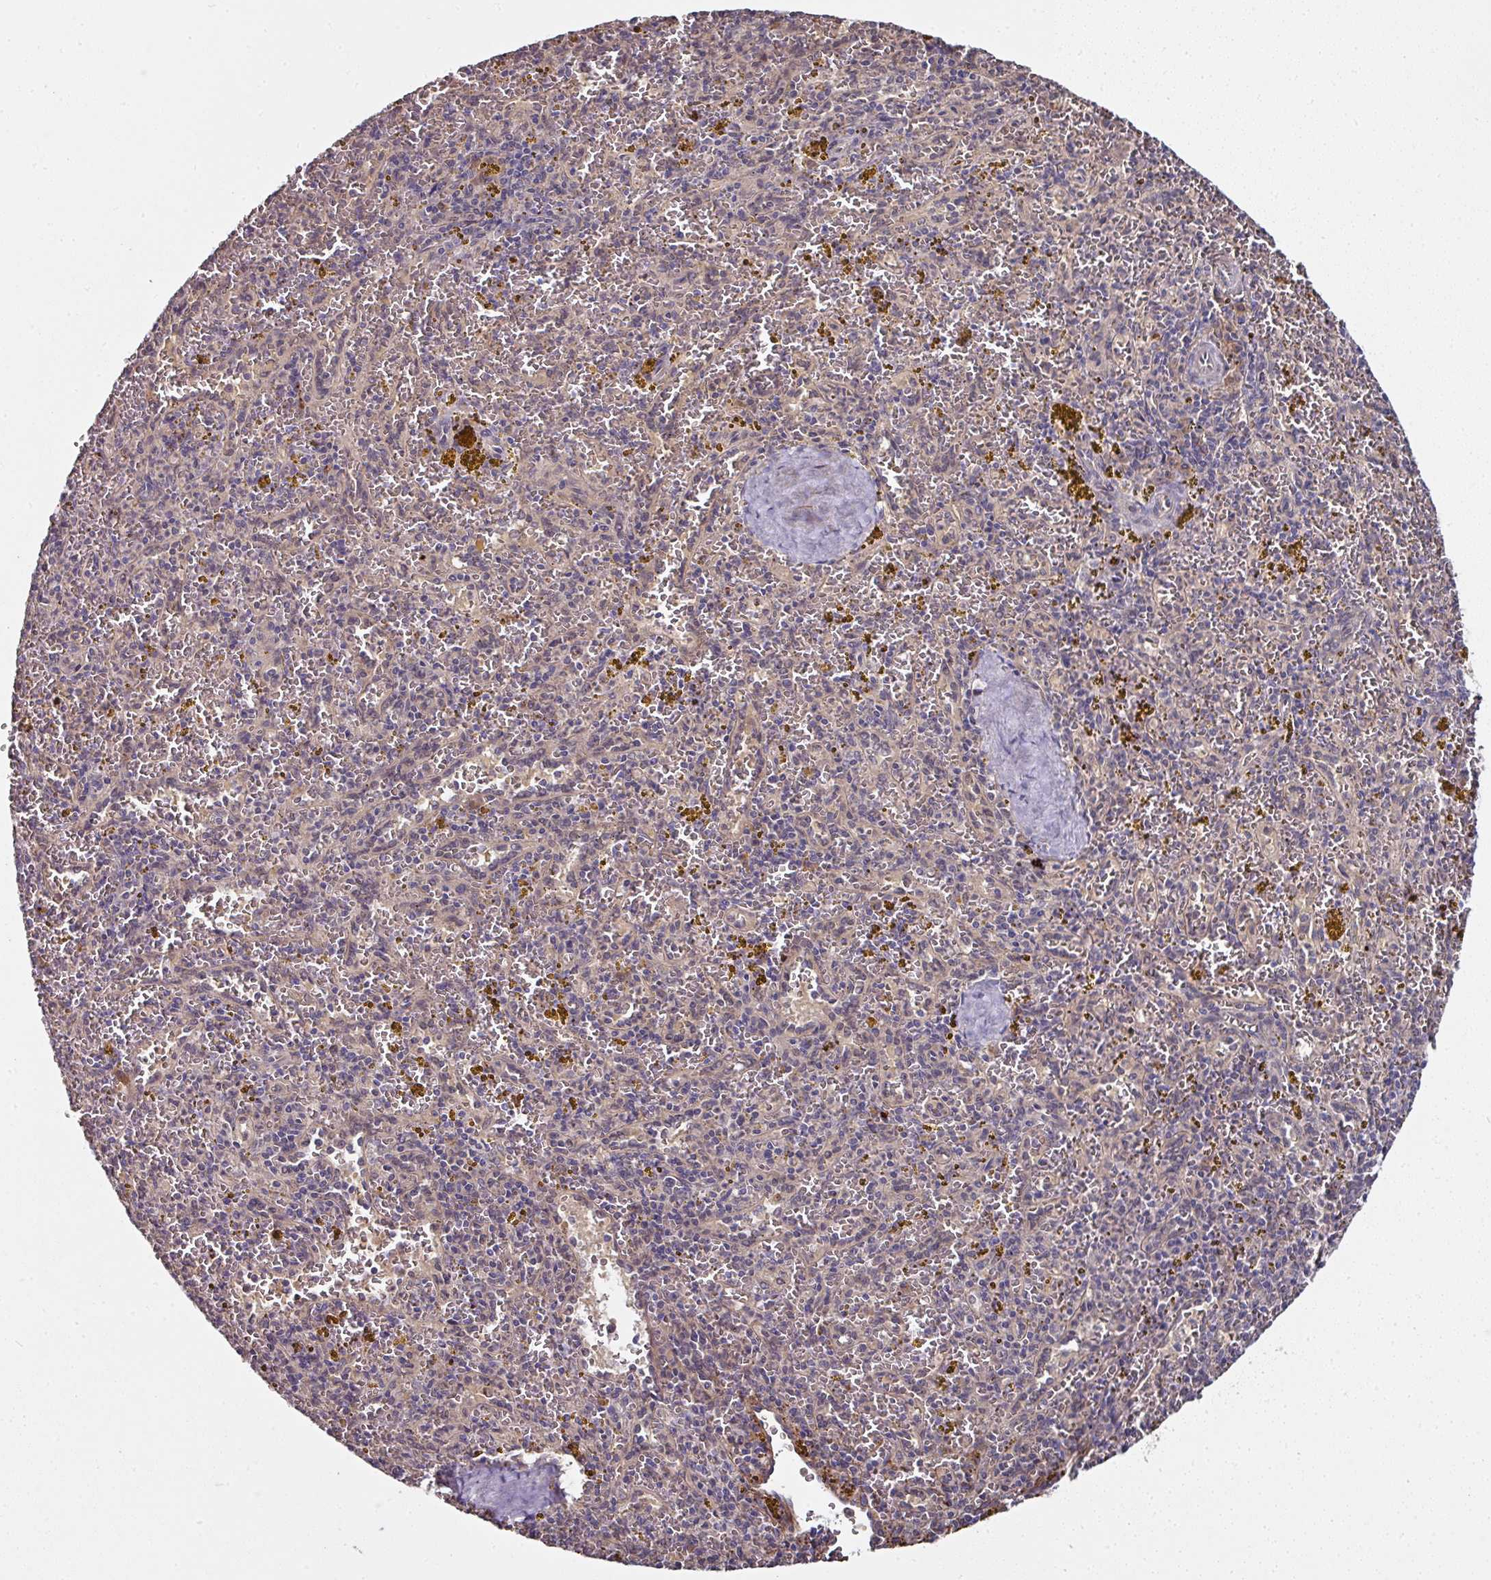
{"staining": {"intensity": "weak", "quantity": "<25%", "location": "cytoplasmic/membranous"}, "tissue": "spleen", "cell_type": "Cells in red pulp", "image_type": "normal", "snomed": [{"axis": "morphology", "description": "Normal tissue, NOS"}, {"axis": "topography", "description": "Spleen"}], "caption": "Protein analysis of benign spleen displays no significant positivity in cells in red pulp.", "gene": "CTDSP2", "patient": {"sex": "male", "age": 57}}